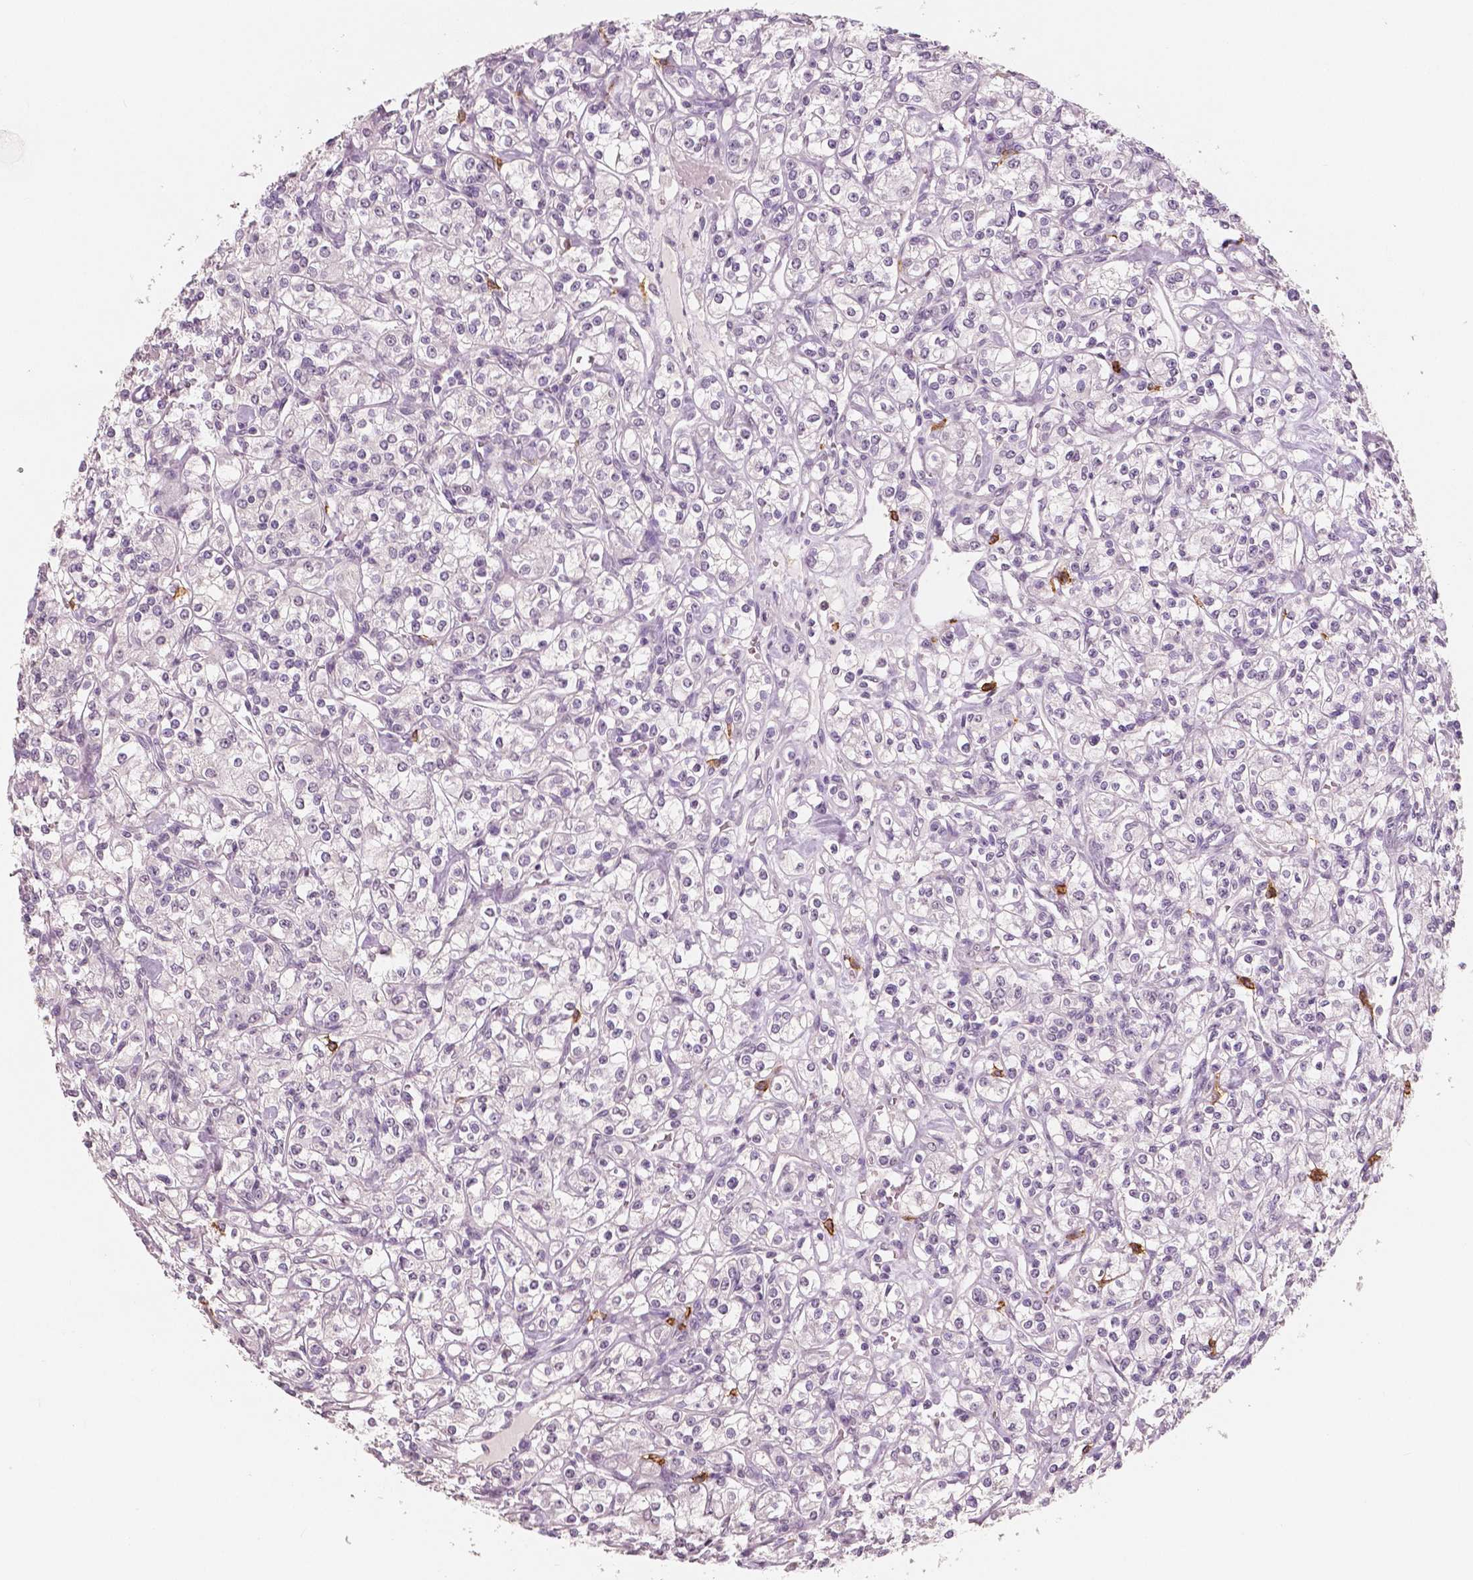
{"staining": {"intensity": "negative", "quantity": "none", "location": "none"}, "tissue": "renal cancer", "cell_type": "Tumor cells", "image_type": "cancer", "snomed": [{"axis": "morphology", "description": "Adenocarcinoma, NOS"}, {"axis": "topography", "description": "Kidney"}], "caption": "Immunohistochemical staining of renal cancer (adenocarcinoma) reveals no significant positivity in tumor cells.", "gene": "KIT", "patient": {"sex": "male", "age": 77}}